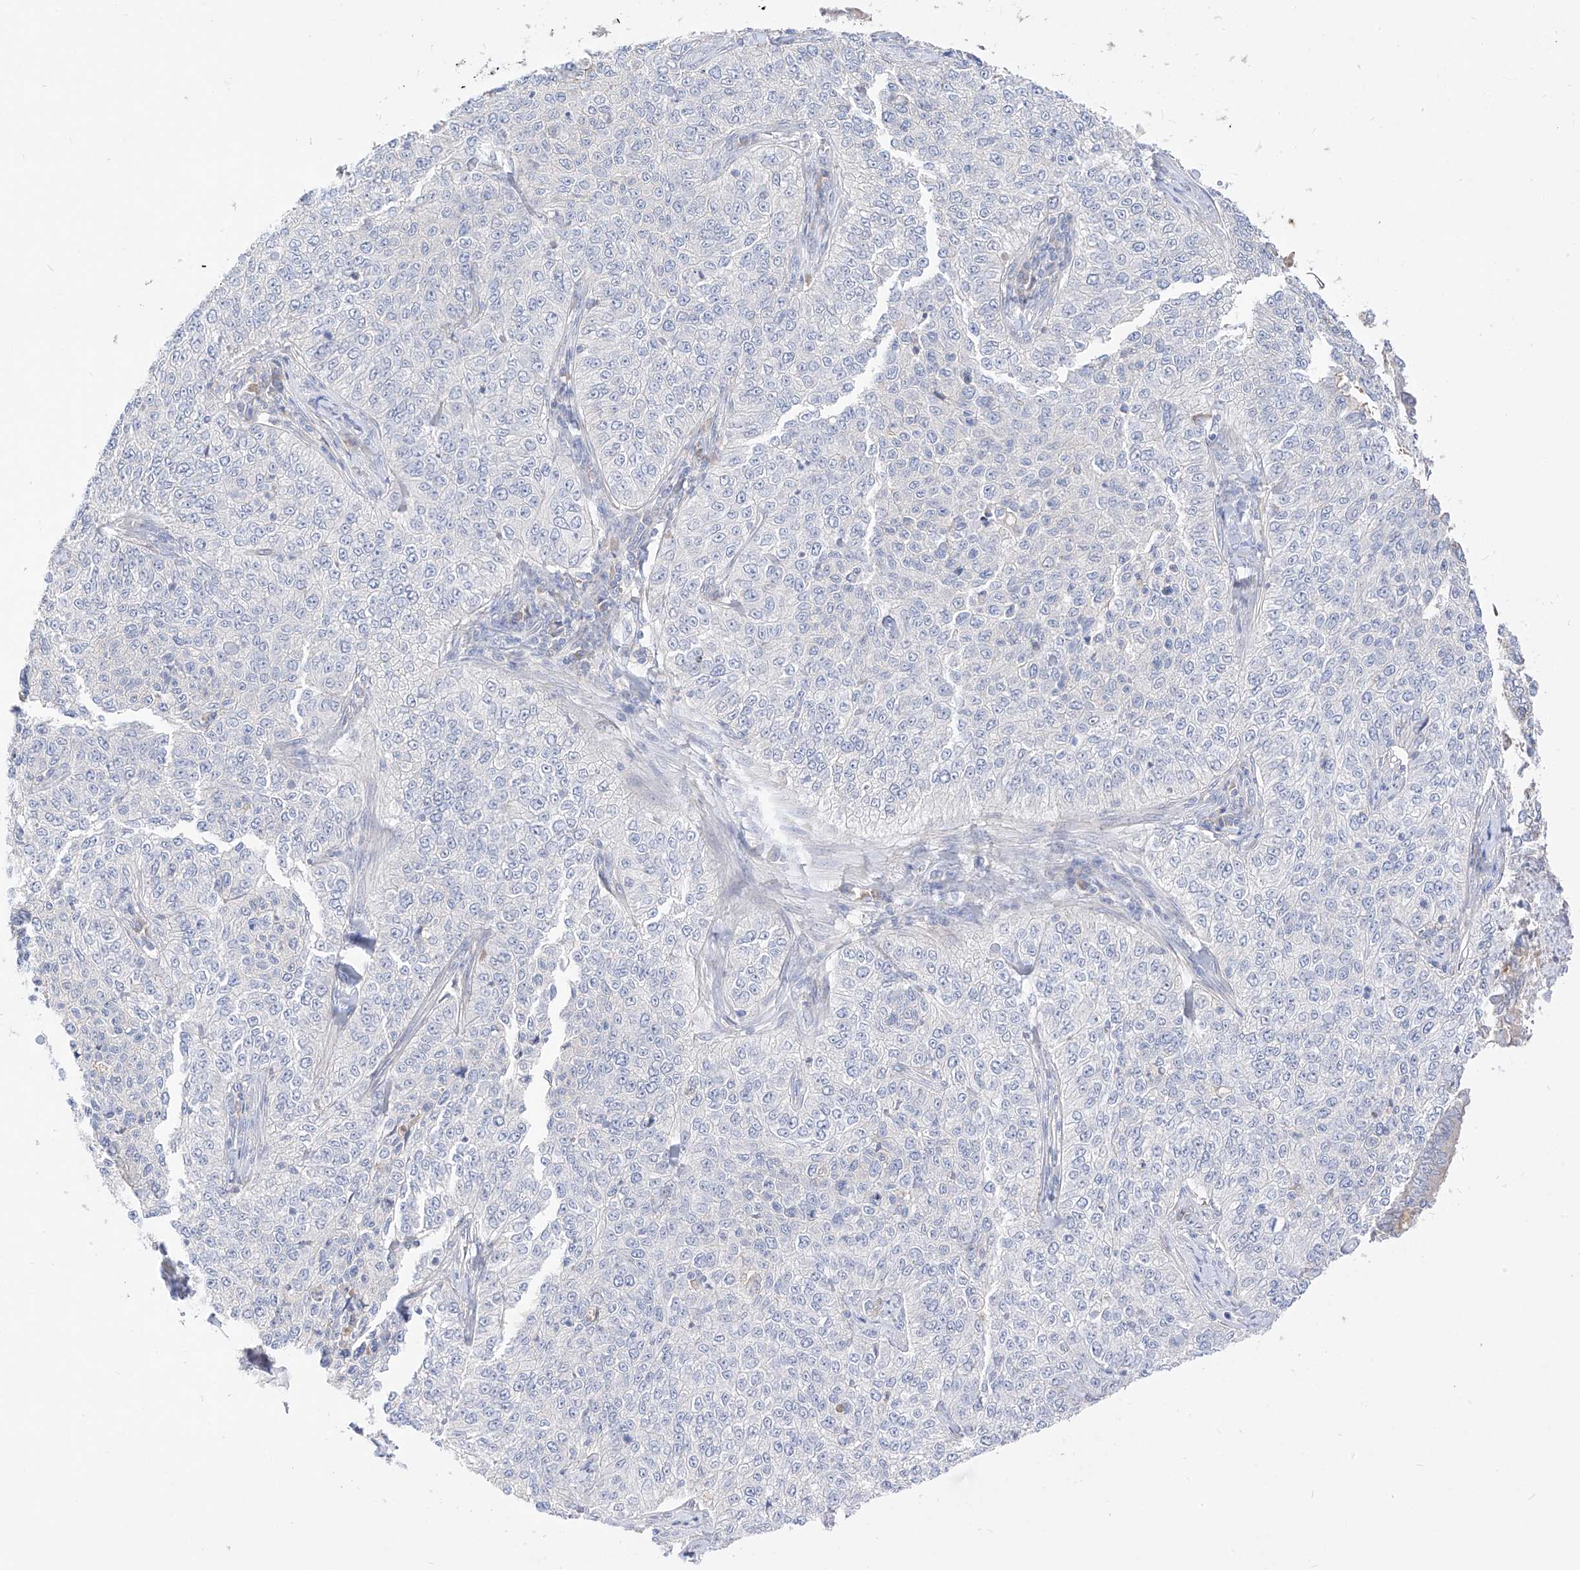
{"staining": {"intensity": "negative", "quantity": "none", "location": "none"}, "tissue": "cervical cancer", "cell_type": "Tumor cells", "image_type": "cancer", "snomed": [{"axis": "morphology", "description": "Squamous cell carcinoma, NOS"}, {"axis": "topography", "description": "Cervix"}], "caption": "Tumor cells are negative for brown protein staining in cervical cancer.", "gene": "RASA2", "patient": {"sex": "female", "age": 35}}